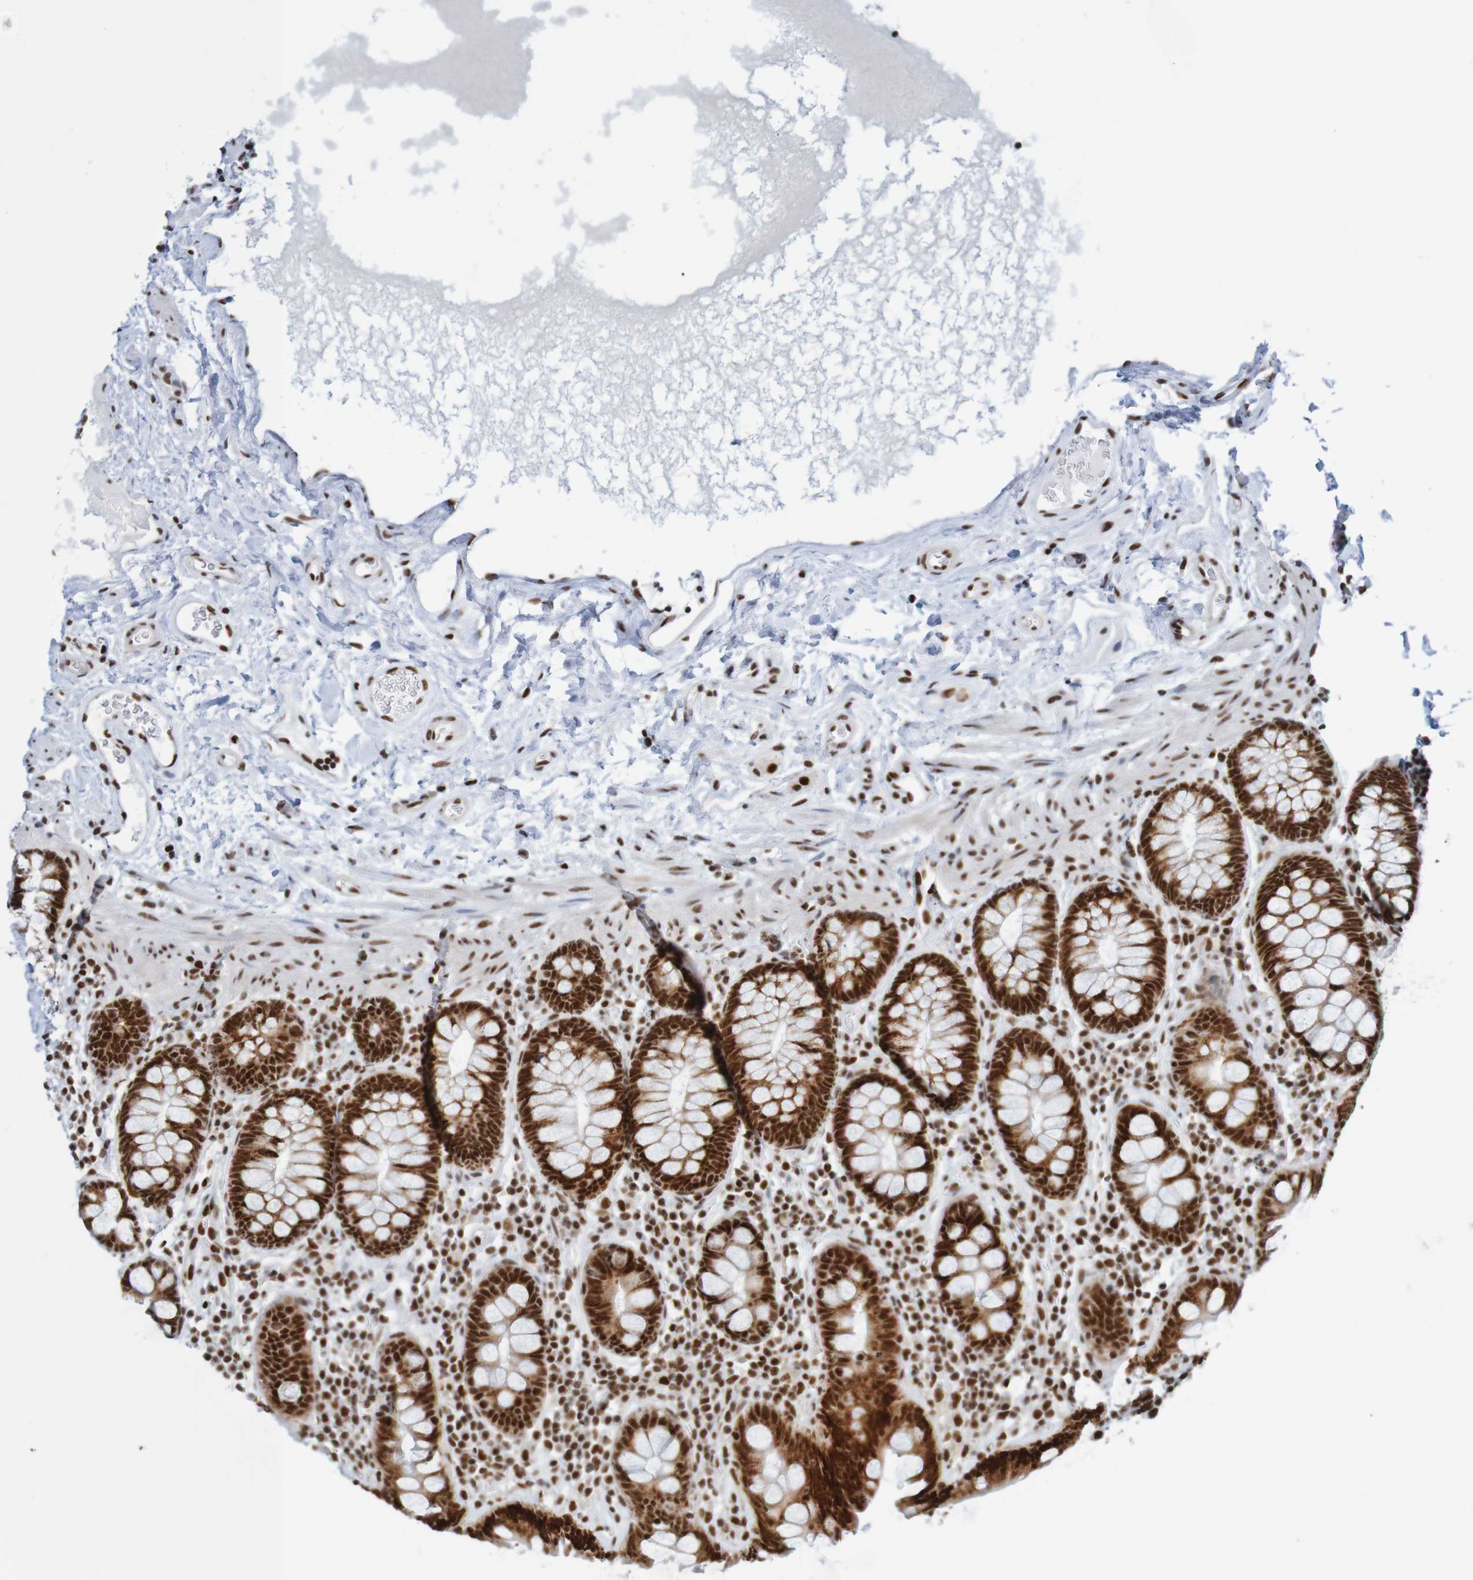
{"staining": {"intensity": "strong", "quantity": ">75%", "location": "nuclear"}, "tissue": "colon", "cell_type": "Endothelial cells", "image_type": "normal", "snomed": [{"axis": "morphology", "description": "Normal tissue, NOS"}, {"axis": "topography", "description": "Colon"}], "caption": "This histopathology image shows benign colon stained with immunohistochemistry to label a protein in brown. The nuclear of endothelial cells show strong positivity for the protein. Nuclei are counter-stained blue.", "gene": "THRAP3", "patient": {"sex": "female", "age": 80}}